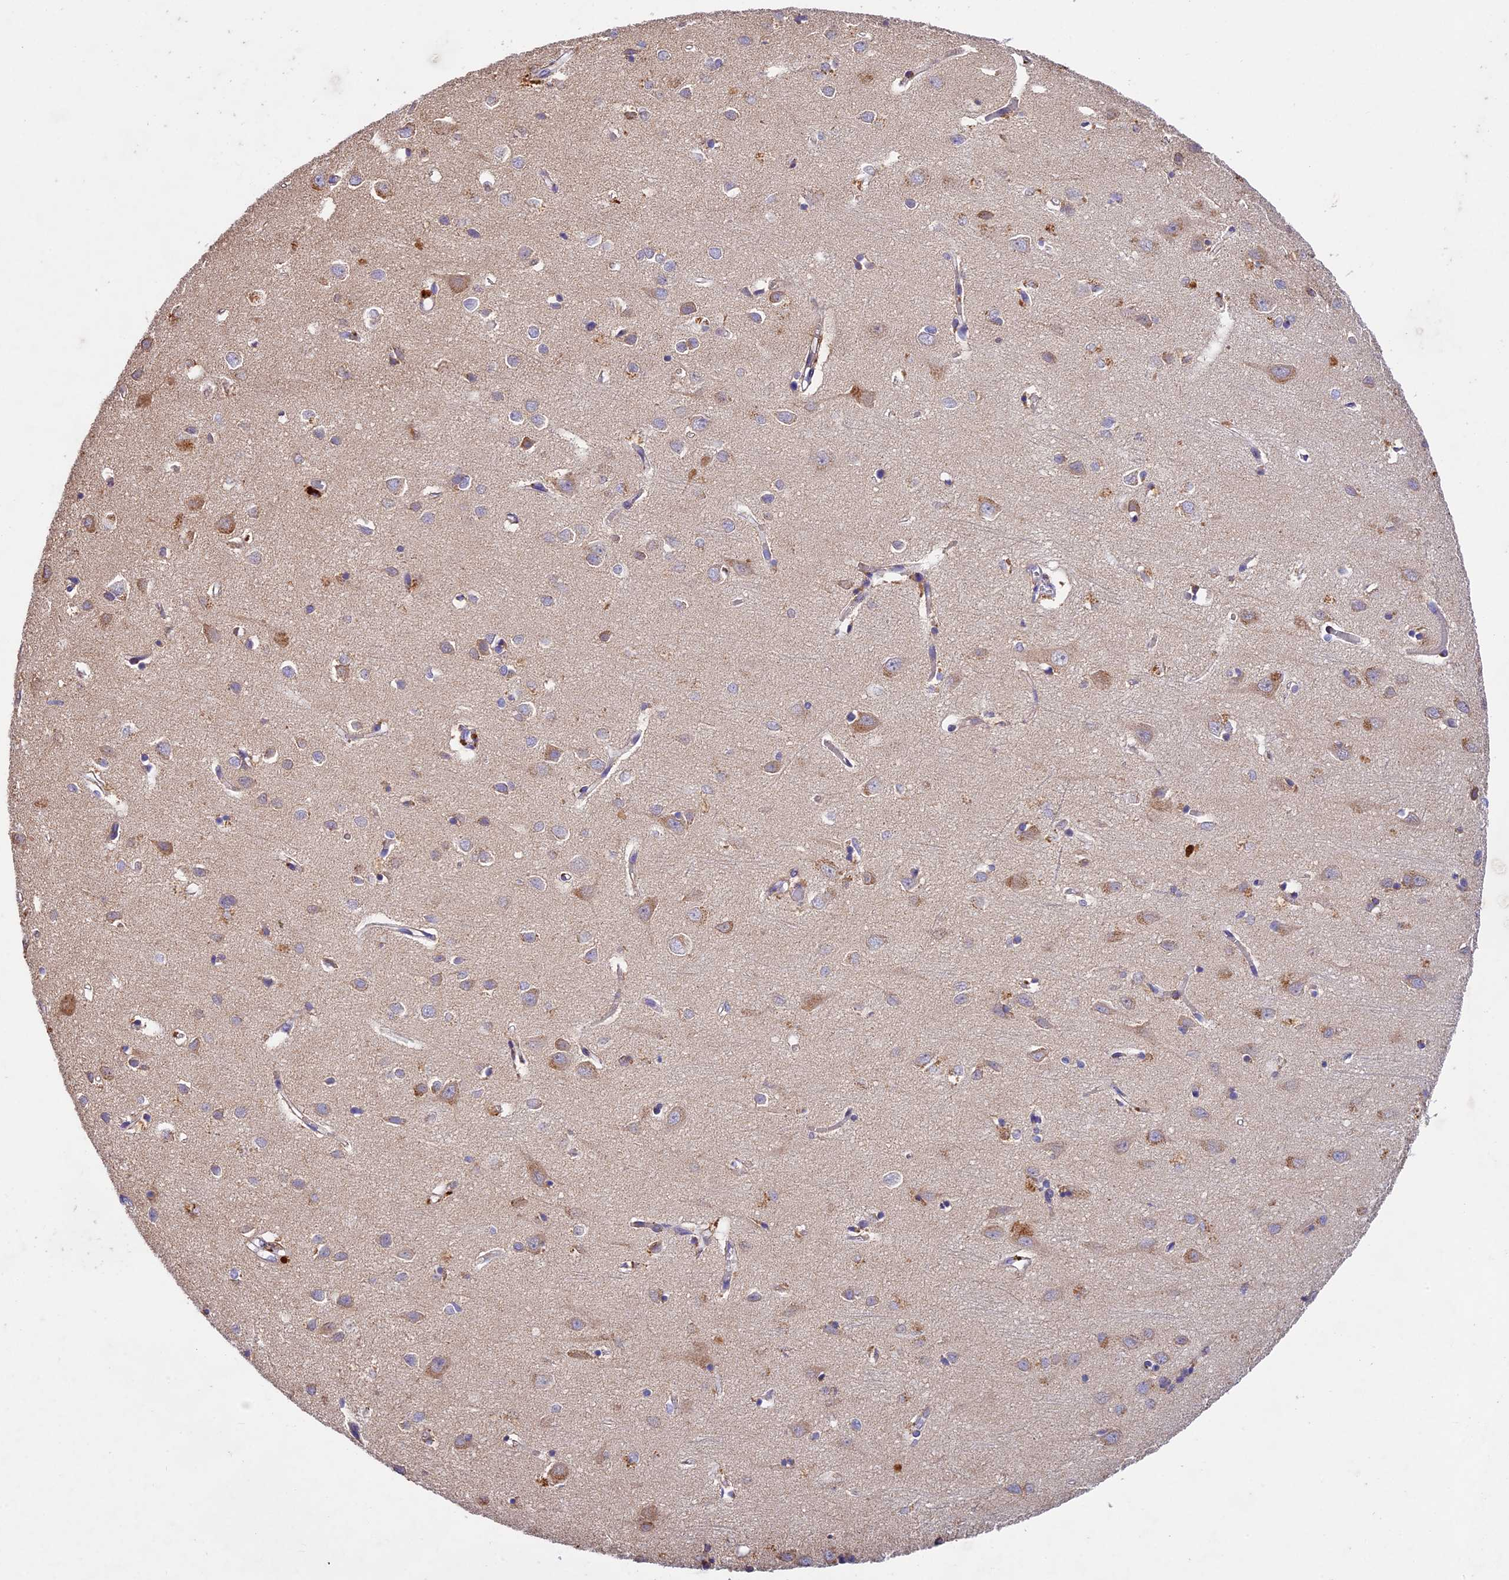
{"staining": {"intensity": "negative", "quantity": "none", "location": "none"}, "tissue": "cerebral cortex", "cell_type": "Endothelial cells", "image_type": "normal", "snomed": [{"axis": "morphology", "description": "Normal tissue, NOS"}, {"axis": "topography", "description": "Cerebral cortex"}], "caption": "Benign cerebral cortex was stained to show a protein in brown. There is no significant expression in endothelial cells. The staining was performed using DAB (3,3'-diaminobenzidine) to visualize the protein expression in brown, while the nuclei were stained in blue with hematoxylin (Magnification: 20x).", "gene": "OCEL1", "patient": {"sex": "female", "age": 64}}